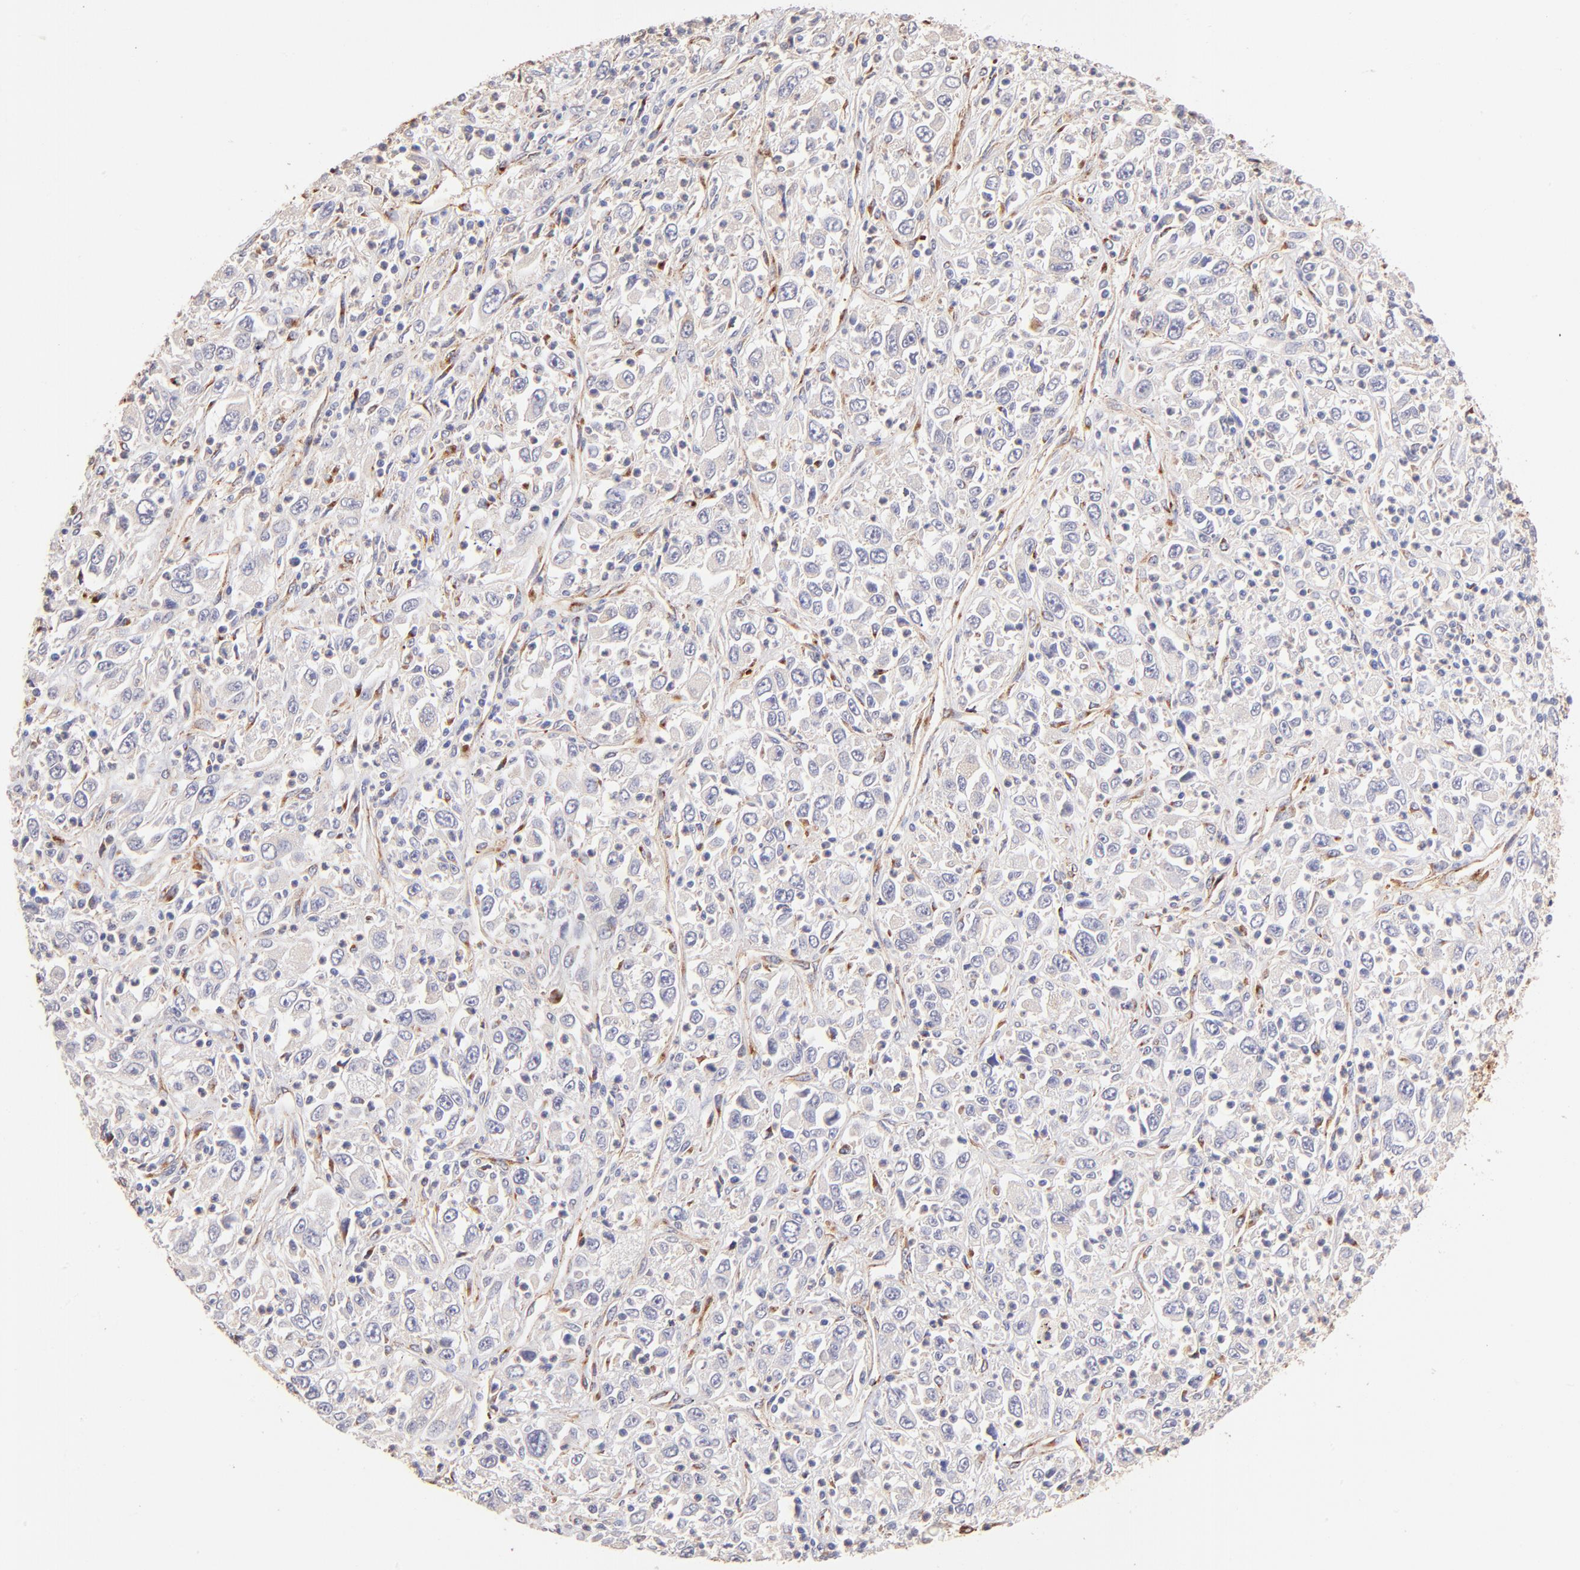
{"staining": {"intensity": "negative", "quantity": "none", "location": "none"}, "tissue": "melanoma", "cell_type": "Tumor cells", "image_type": "cancer", "snomed": [{"axis": "morphology", "description": "Malignant melanoma, Metastatic site"}, {"axis": "topography", "description": "Skin"}], "caption": "Tumor cells show no significant protein staining in malignant melanoma (metastatic site).", "gene": "SPARC", "patient": {"sex": "female", "age": 56}}